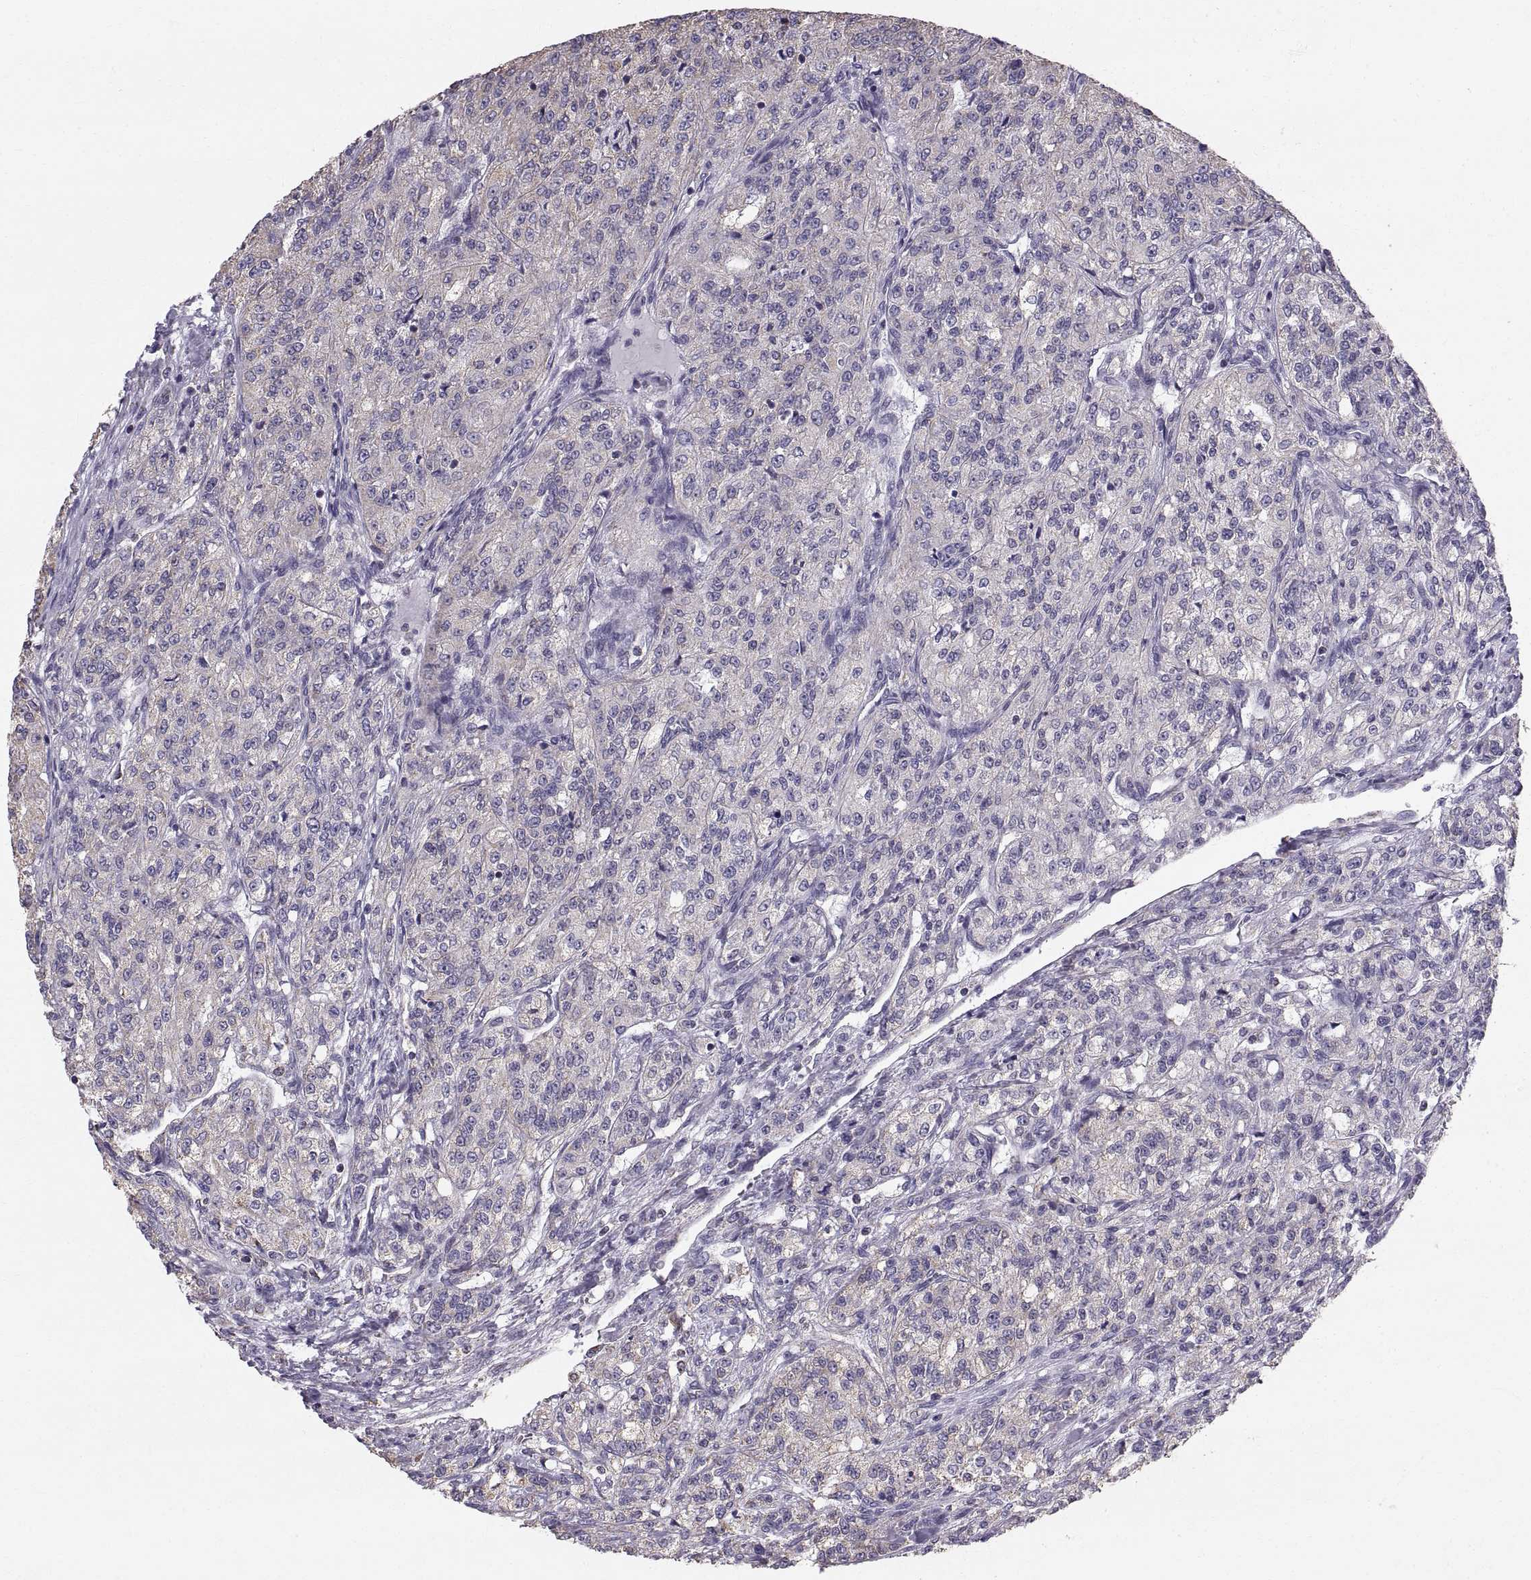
{"staining": {"intensity": "negative", "quantity": "none", "location": "none"}, "tissue": "renal cancer", "cell_type": "Tumor cells", "image_type": "cancer", "snomed": [{"axis": "morphology", "description": "Adenocarcinoma, NOS"}, {"axis": "topography", "description": "Kidney"}], "caption": "DAB (3,3'-diaminobenzidine) immunohistochemical staining of human adenocarcinoma (renal) reveals no significant staining in tumor cells. Brightfield microscopy of immunohistochemistry stained with DAB (brown) and hematoxylin (blue), captured at high magnification.", "gene": "STMND1", "patient": {"sex": "female", "age": 63}}